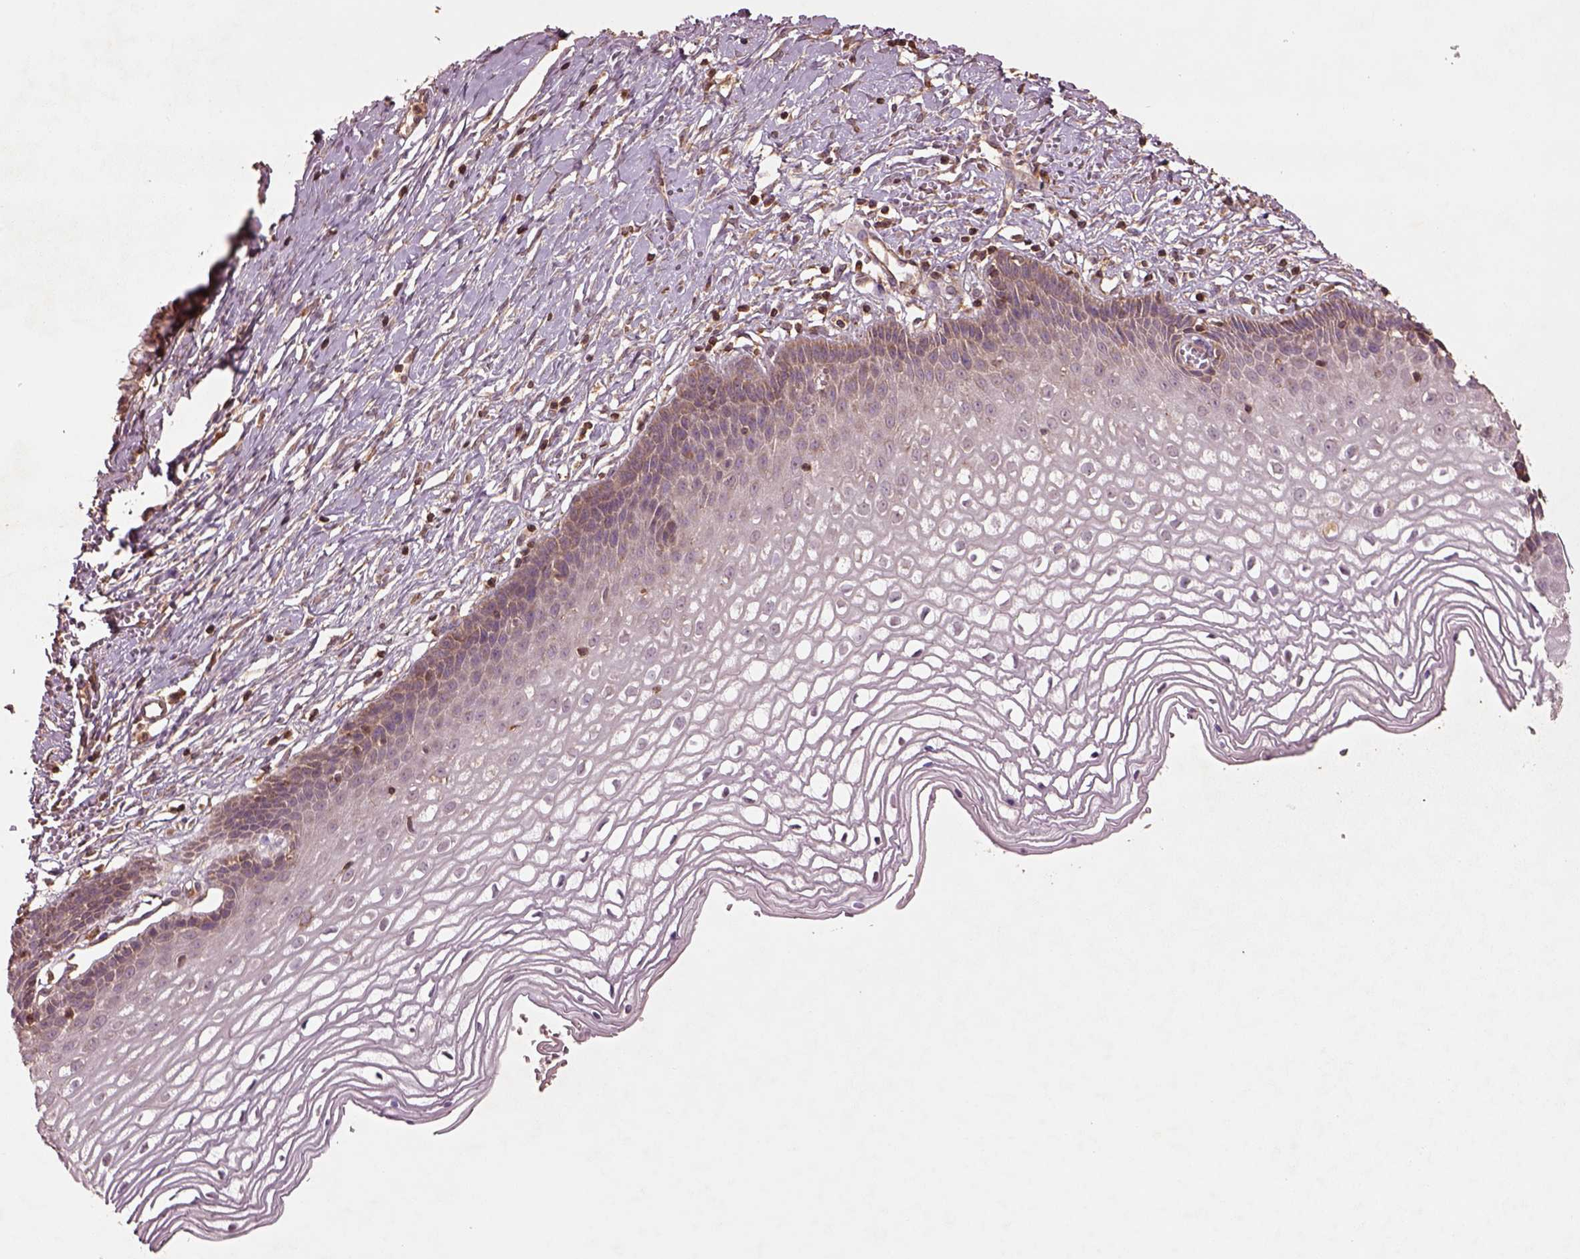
{"staining": {"intensity": "weak", "quantity": "25%-75%", "location": "cytoplasmic/membranous"}, "tissue": "cervix", "cell_type": "Squamous epithelial cells", "image_type": "normal", "snomed": [{"axis": "morphology", "description": "Normal tissue, NOS"}, {"axis": "topography", "description": "Cervix"}], "caption": "DAB (3,3'-diaminobenzidine) immunohistochemical staining of unremarkable human cervix displays weak cytoplasmic/membranous protein positivity in about 25%-75% of squamous epithelial cells.", "gene": "TRADD", "patient": {"sex": "female", "age": 40}}